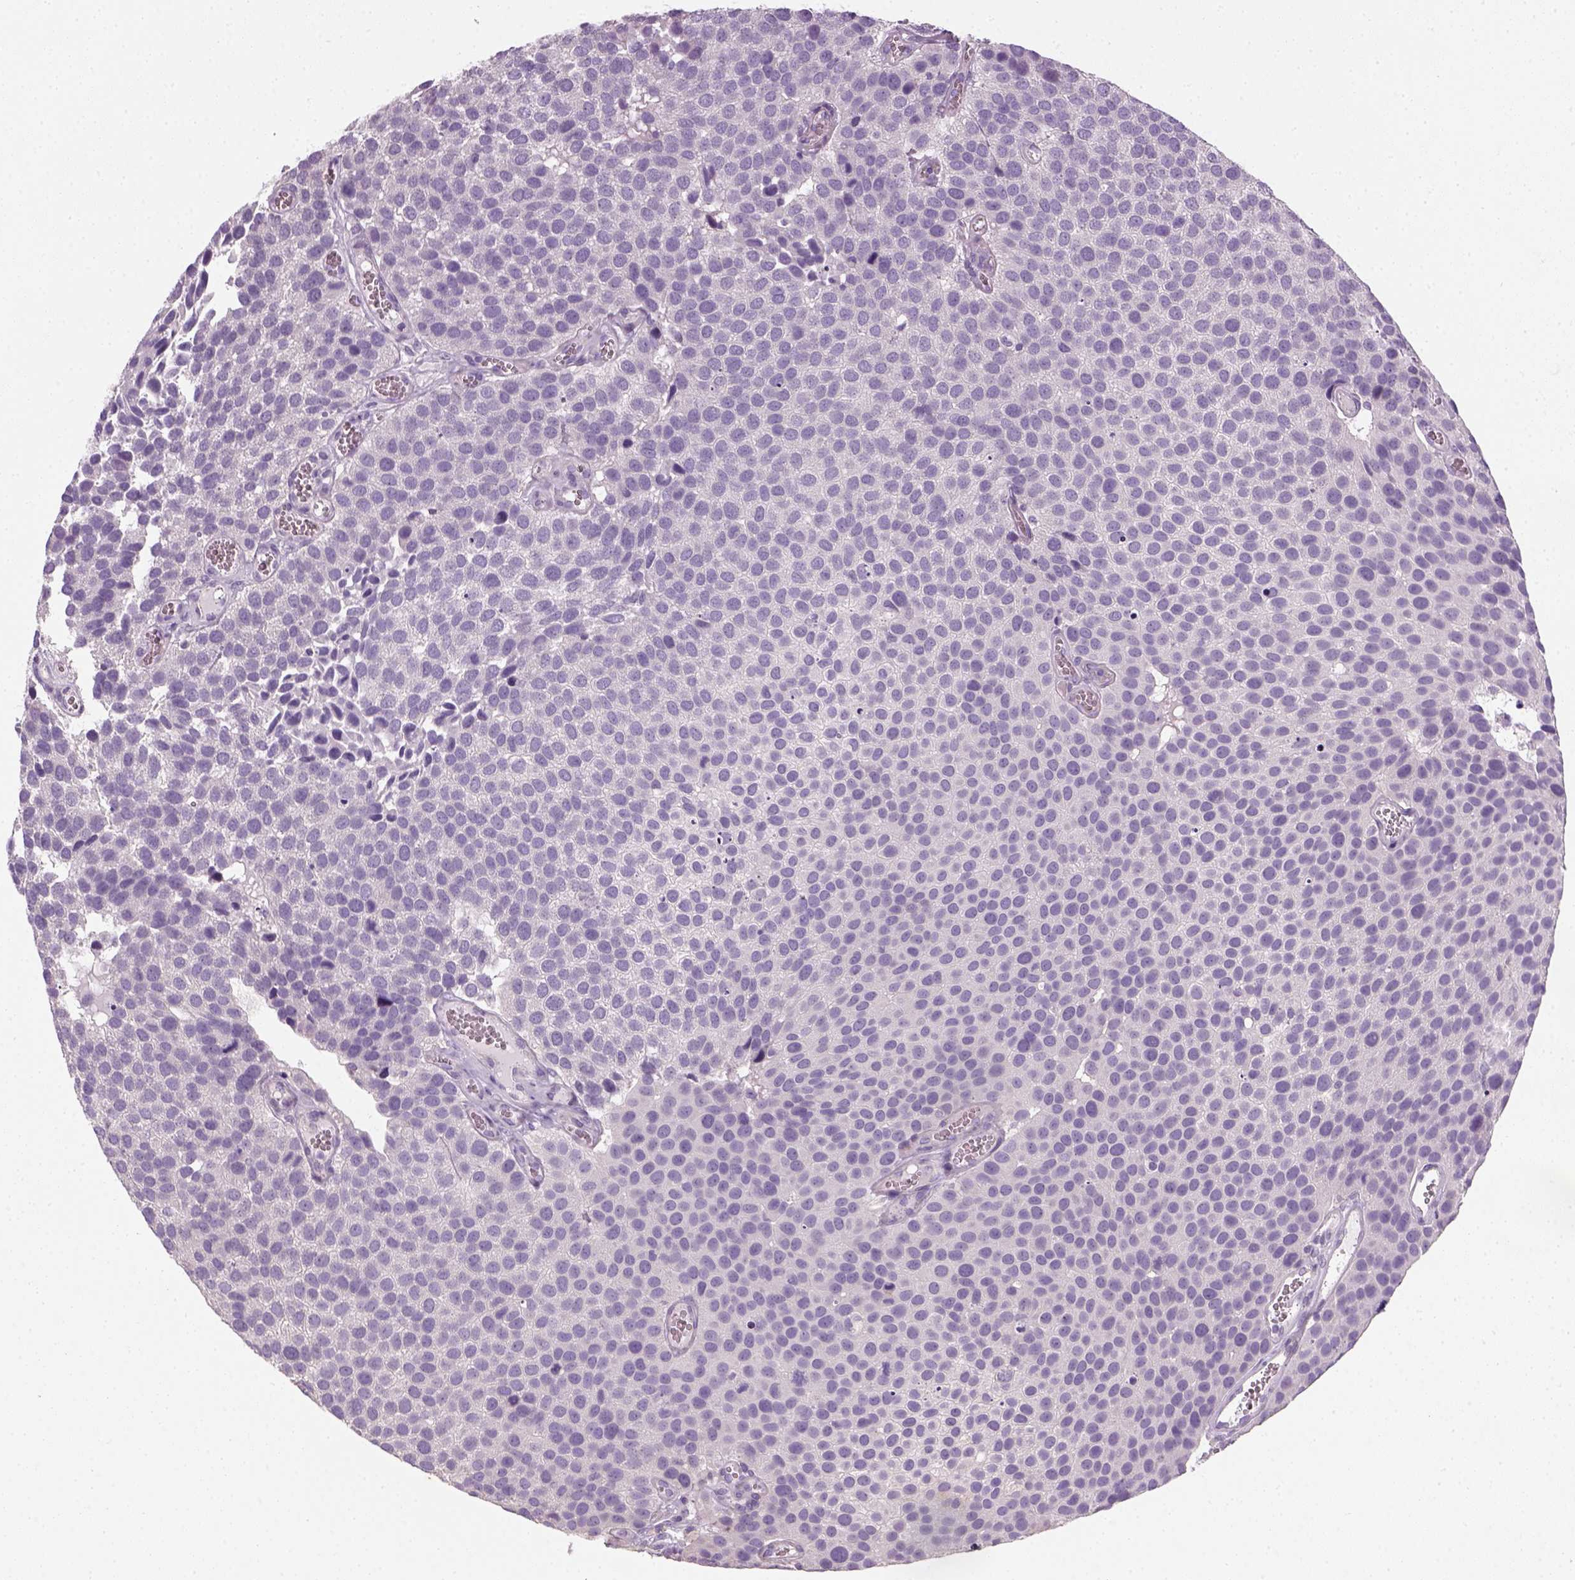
{"staining": {"intensity": "negative", "quantity": "none", "location": "none"}, "tissue": "urothelial cancer", "cell_type": "Tumor cells", "image_type": "cancer", "snomed": [{"axis": "morphology", "description": "Urothelial carcinoma, Low grade"}, {"axis": "topography", "description": "Urinary bladder"}], "caption": "Immunohistochemical staining of urothelial cancer reveals no significant expression in tumor cells. (Immunohistochemistry (ihc), brightfield microscopy, high magnification).", "gene": "ELOVL3", "patient": {"sex": "female", "age": 69}}